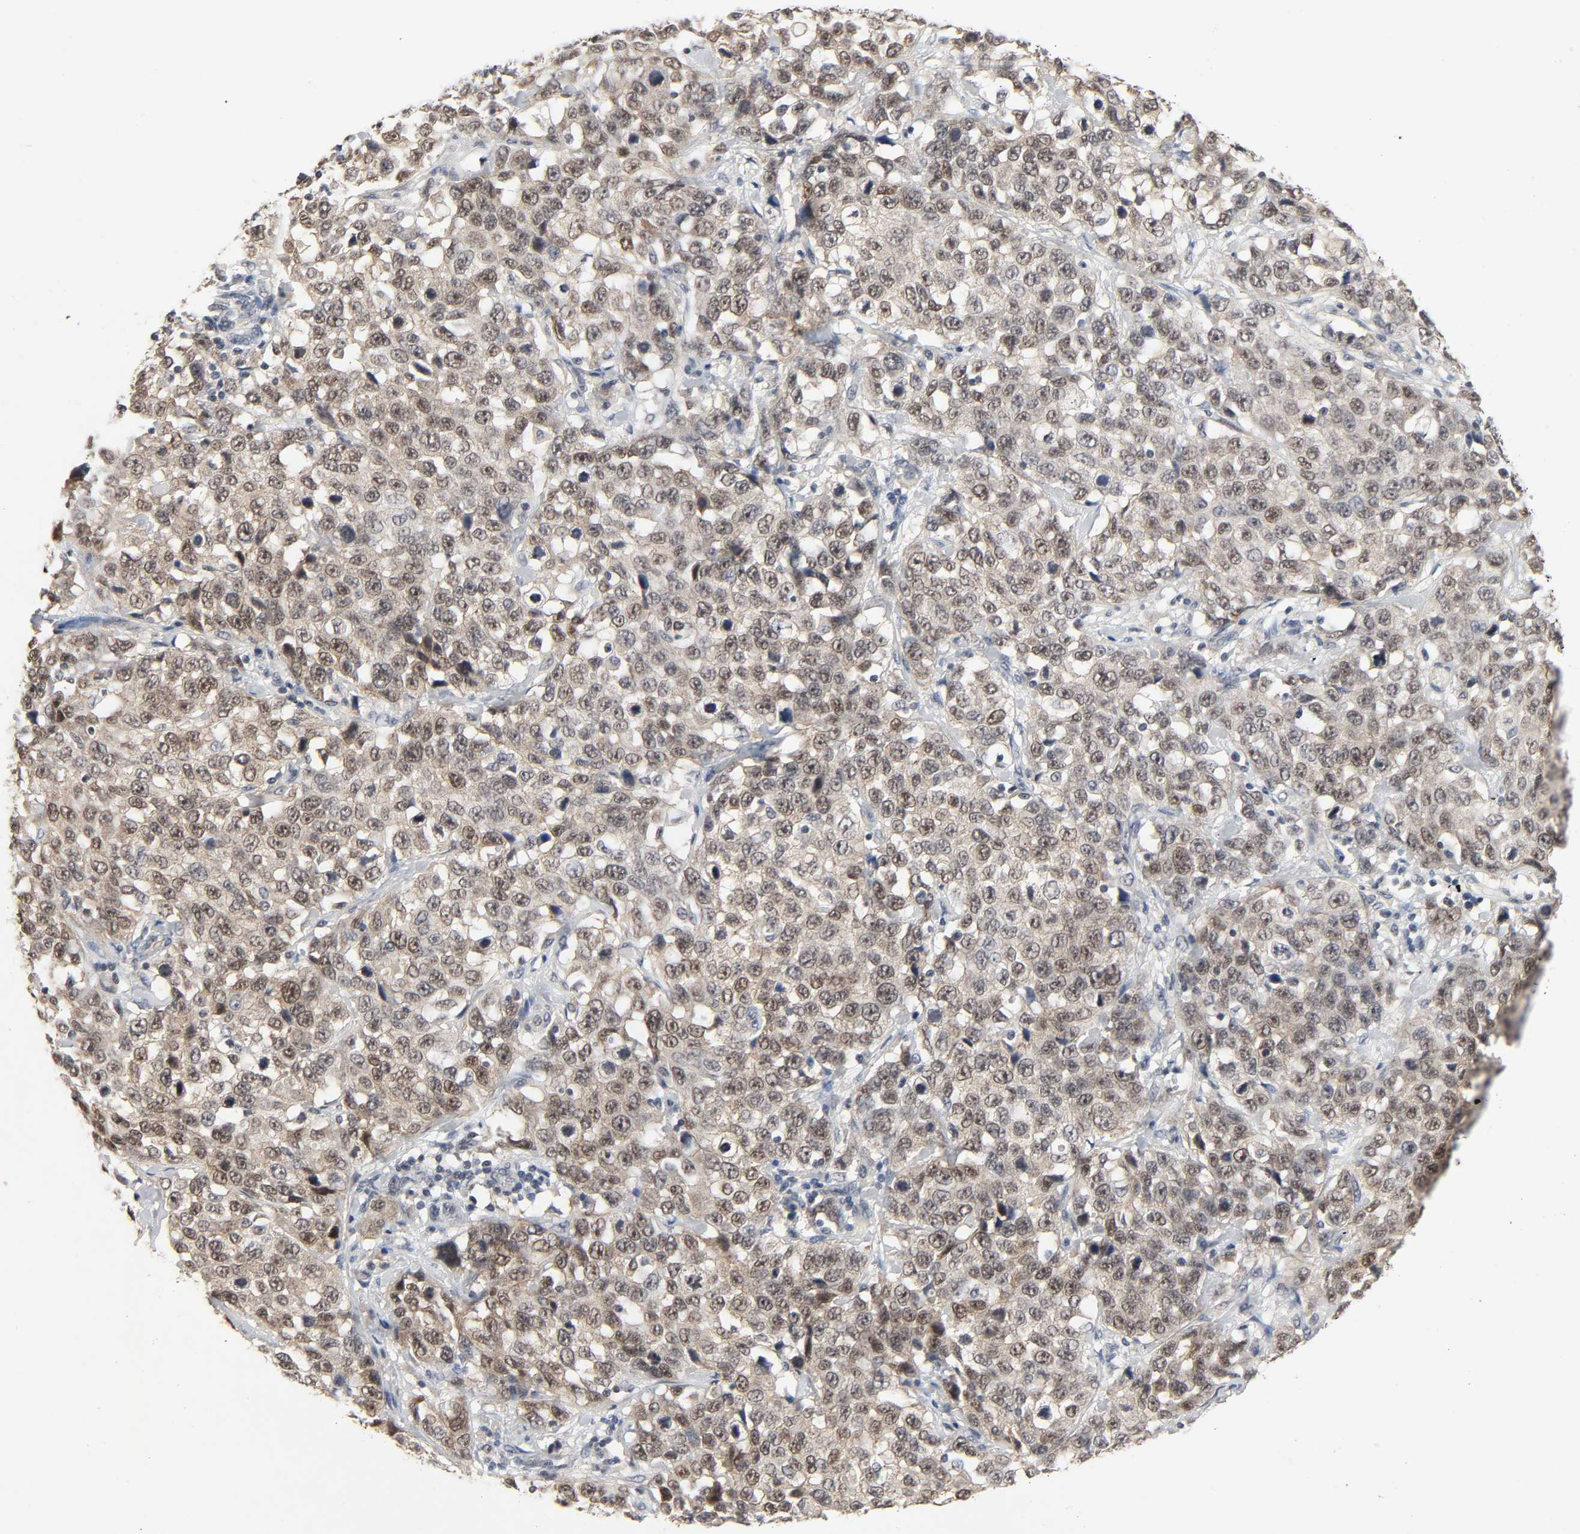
{"staining": {"intensity": "moderate", "quantity": ">75%", "location": "cytoplasmic/membranous,nuclear"}, "tissue": "stomach cancer", "cell_type": "Tumor cells", "image_type": "cancer", "snomed": [{"axis": "morphology", "description": "Normal tissue, NOS"}, {"axis": "morphology", "description": "Adenocarcinoma, NOS"}, {"axis": "topography", "description": "Stomach"}], "caption": "The image exhibits staining of stomach cancer, revealing moderate cytoplasmic/membranous and nuclear protein positivity (brown color) within tumor cells.", "gene": "MAPKAPK5", "patient": {"sex": "male", "age": 48}}